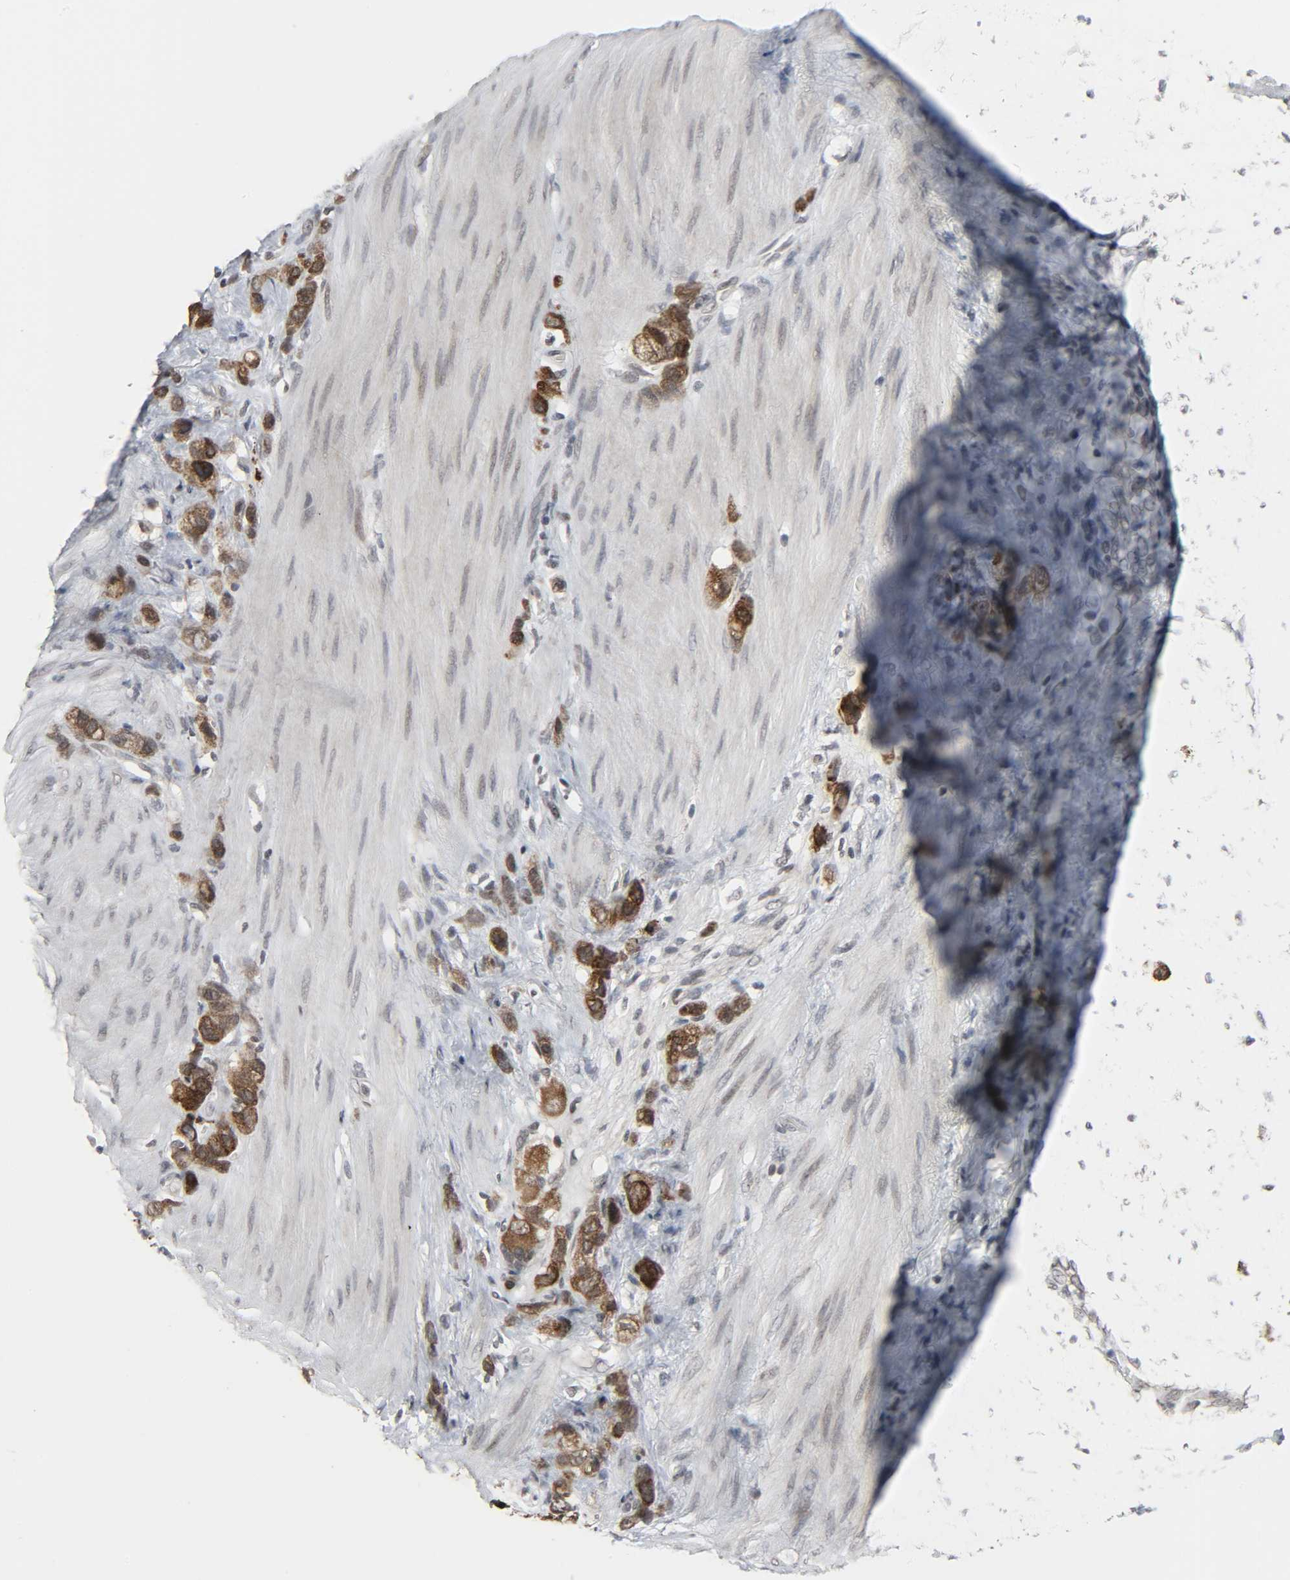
{"staining": {"intensity": "strong", "quantity": ">75%", "location": "cytoplasmic/membranous,nuclear"}, "tissue": "stomach cancer", "cell_type": "Tumor cells", "image_type": "cancer", "snomed": [{"axis": "morphology", "description": "Normal tissue, NOS"}, {"axis": "morphology", "description": "Adenocarcinoma, NOS"}, {"axis": "morphology", "description": "Adenocarcinoma, High grade"}, {"axis": "topography", "description": "Stomach, upper"}, {"axis": "topography", "description": "Stomach"}], "caption": "Stomach cancer (adenocarcinoma (high-grade)) stained for a protein (brown) reveals strong cytoplasmic/membranous and nuclear positive expression in approximately >75% of tumor cells.", "gene": "MUC1", "patient": {"sex": "female", "age": 65}}